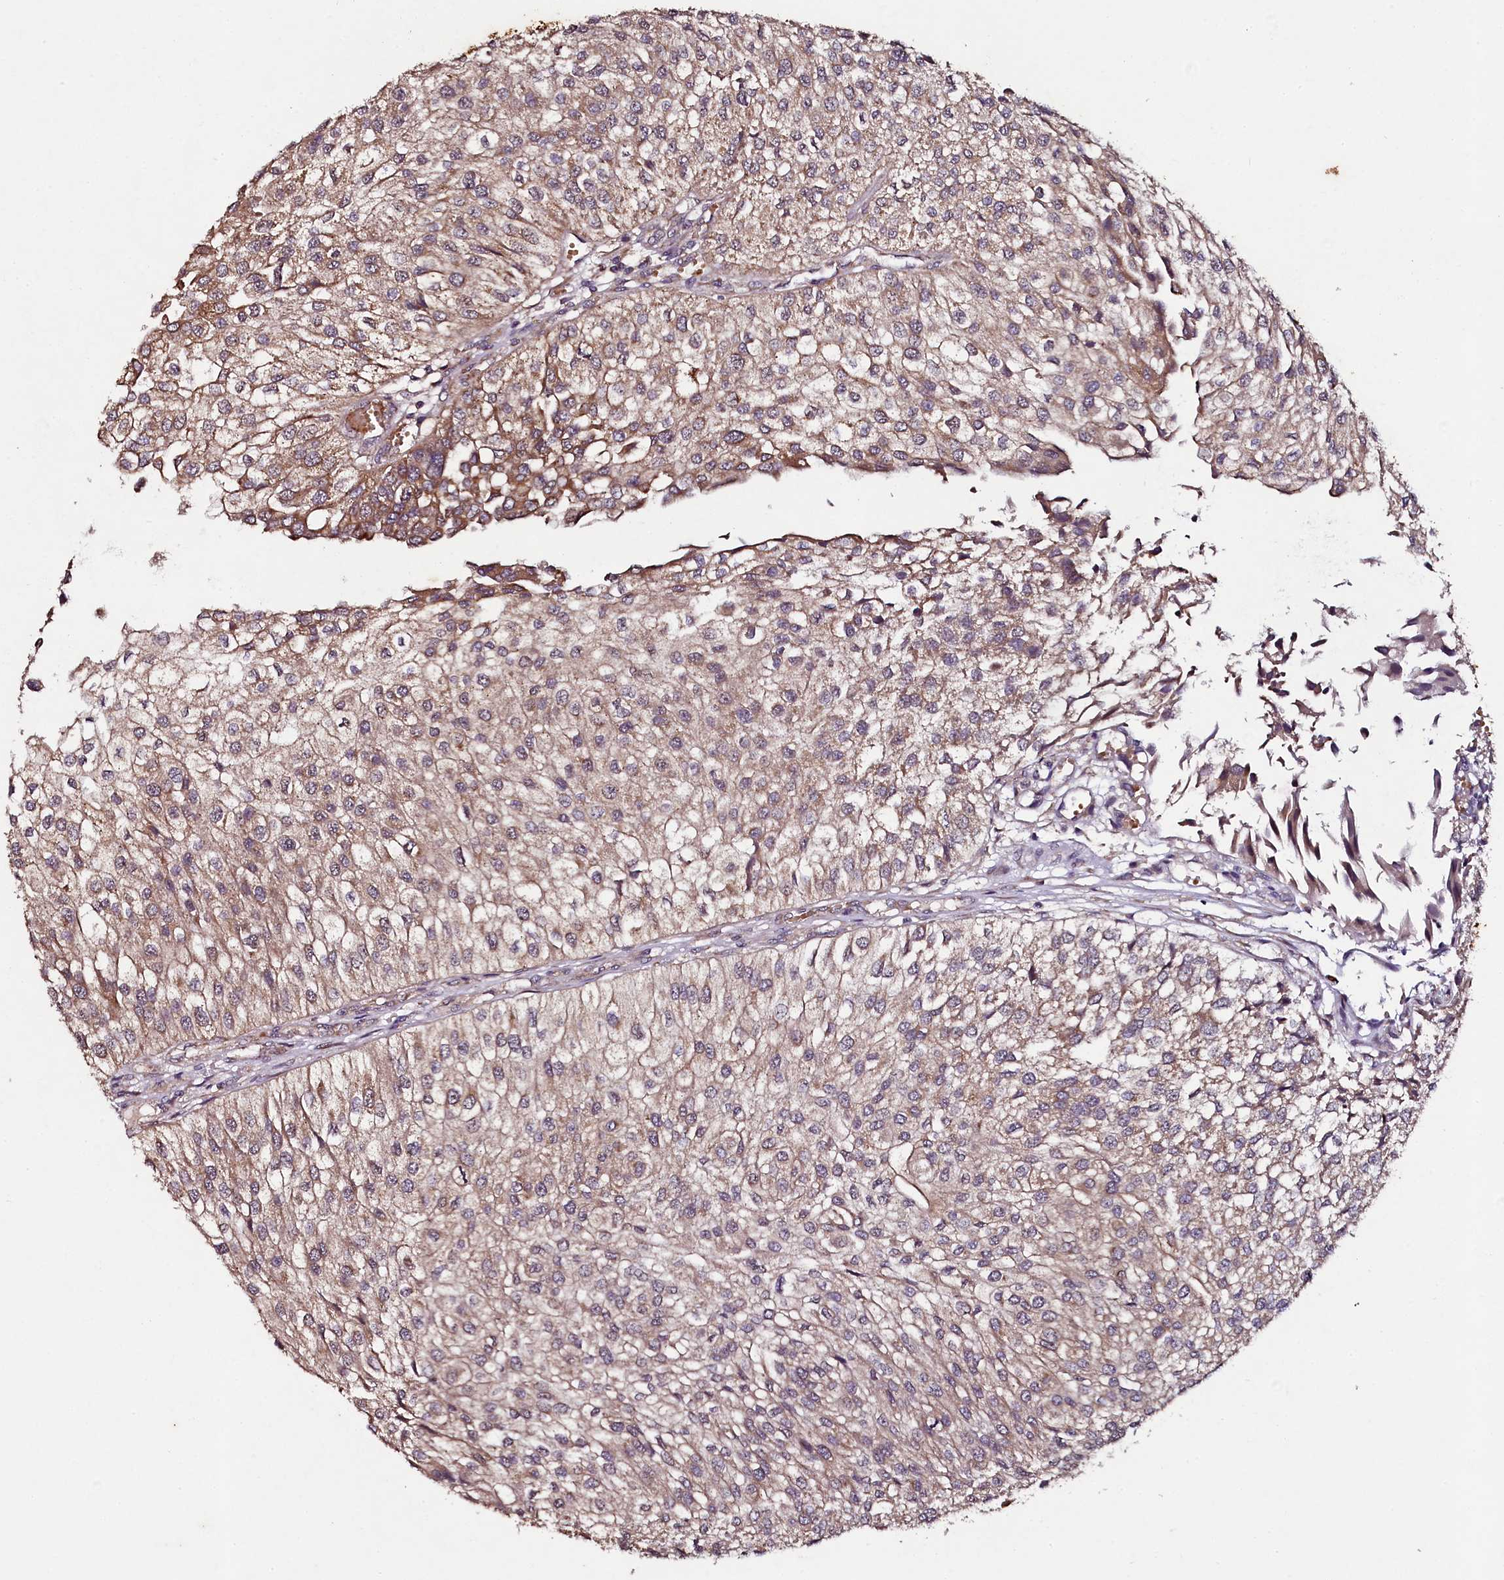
{"staining": {"intensity": "moderate", "quantity": ">75%", "location": "cytoplasmic/membranous"}, "tissue": "urothelial cancer", "cell_type": "Tumor cells", "image_type": "cancer", "snomed": [{"axis": "morphology", "description": "Urothelial carcinoma, Low grade"}, {"axis": "topography", "description": "Urinary bladder"}], "caption": "Tumor cells demonstrate moderate cytoplasmic/membranous positivity in approximately >75% of cells in urothelial carcinoma (low-grade).", "gene": "SEC24C", "patient": {"sex": "female", "age": 89}}